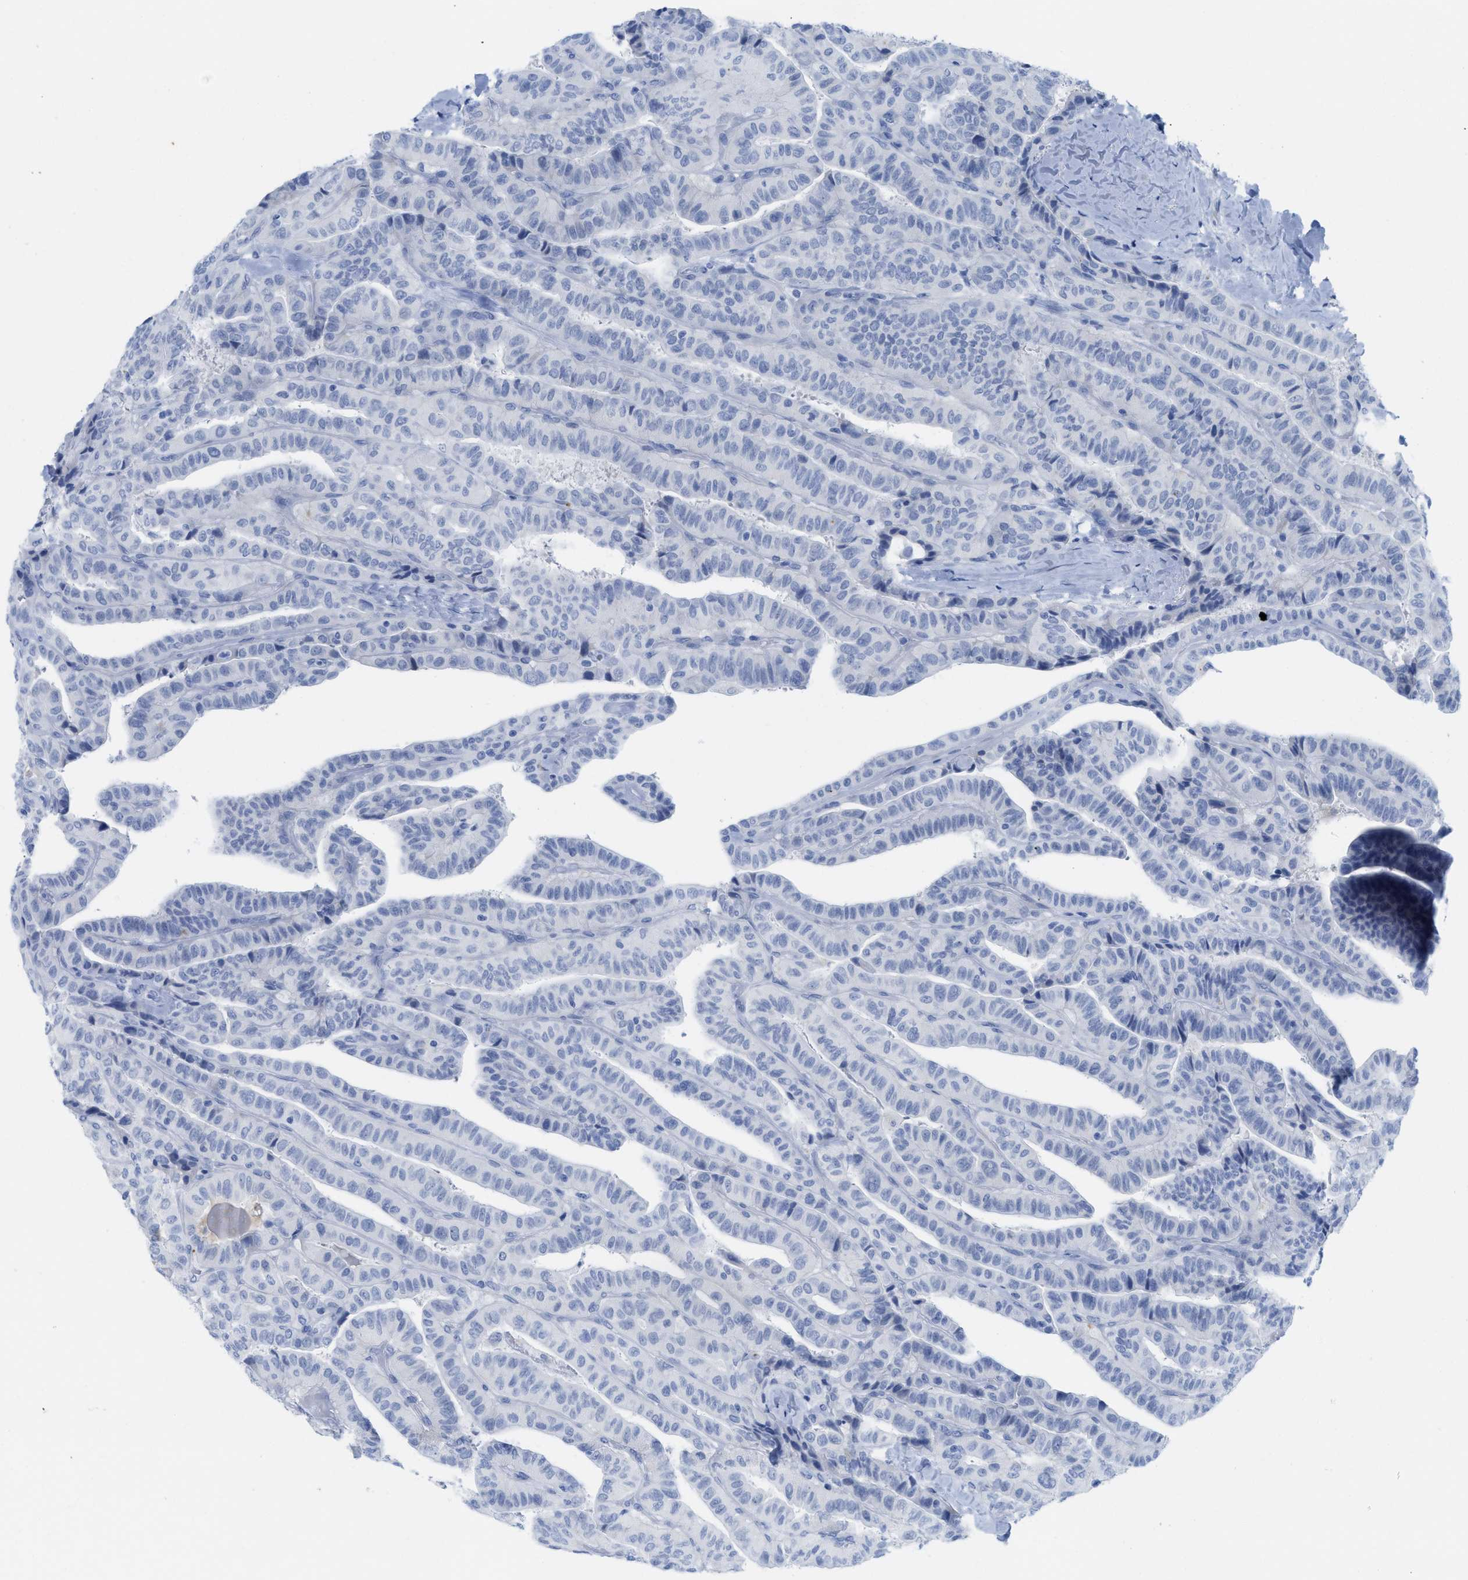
{"staining": {"intensity": "negative", "quantity": "none", "location": "none"}, "tissue": "thyroid cancer", "cell_type": "Tumor cells", "image_type": "cancer", "snomed": [{"axis": "morphology", "description": "Papillary adenocarcinoma, NOS"}, {"axis": "topography", "description": "Thyroid gland"}], "caption": "This is a micrograph of immunohistochemistry (IHC) staining of papillary adenocarcinoma (thyroid), which shows no expression in tumor cells. Brightfield microscopy of immunohistochemistry (IHC) stained with DAB (brown) and hematoxylin (blue), captured at high magnification.", "gene": "WDR4", "patient": {"sex": "male", "age": 77}}